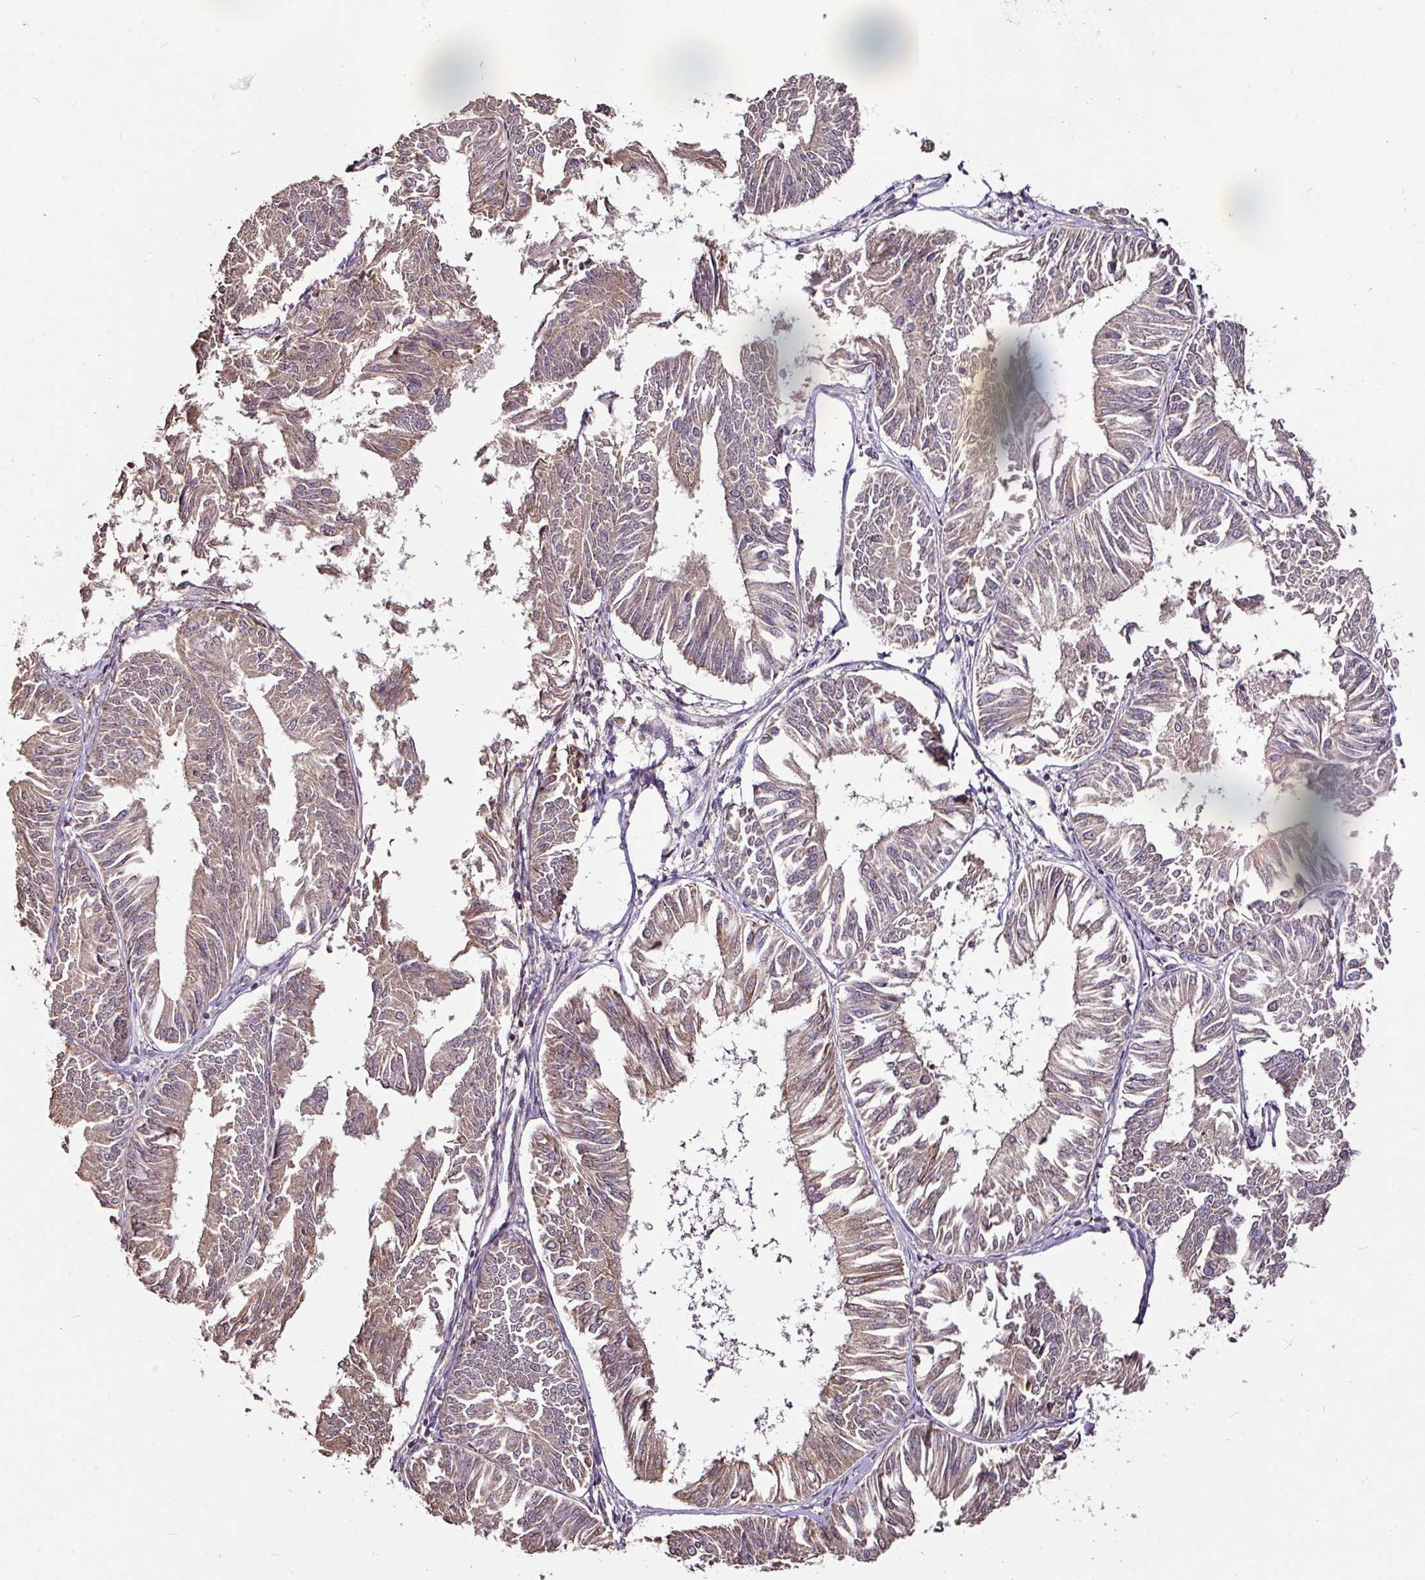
{"staining": {"intensity": "moderate", "quantity": "25%-75%", "location": "cytoplasmic/membranous"}, "tissue": "endometrial cancer", "cell_type": "Tumor cells", "image_type": "cancer", "snomed": [{"axis": "morphology", "description": "Adenocarcinoma, NOS"}, {"axis": "topography", "description": "Endometrium"}], "caption": "DAB immunohistochemical staining of human endometrial adenocarcinoma reveals moderate cytoplasmic/membranous protein expression in approximately 25%-75% of tumor cells.", "gene": "RPL38", "patient": {"sex": "female", "age": 58}}